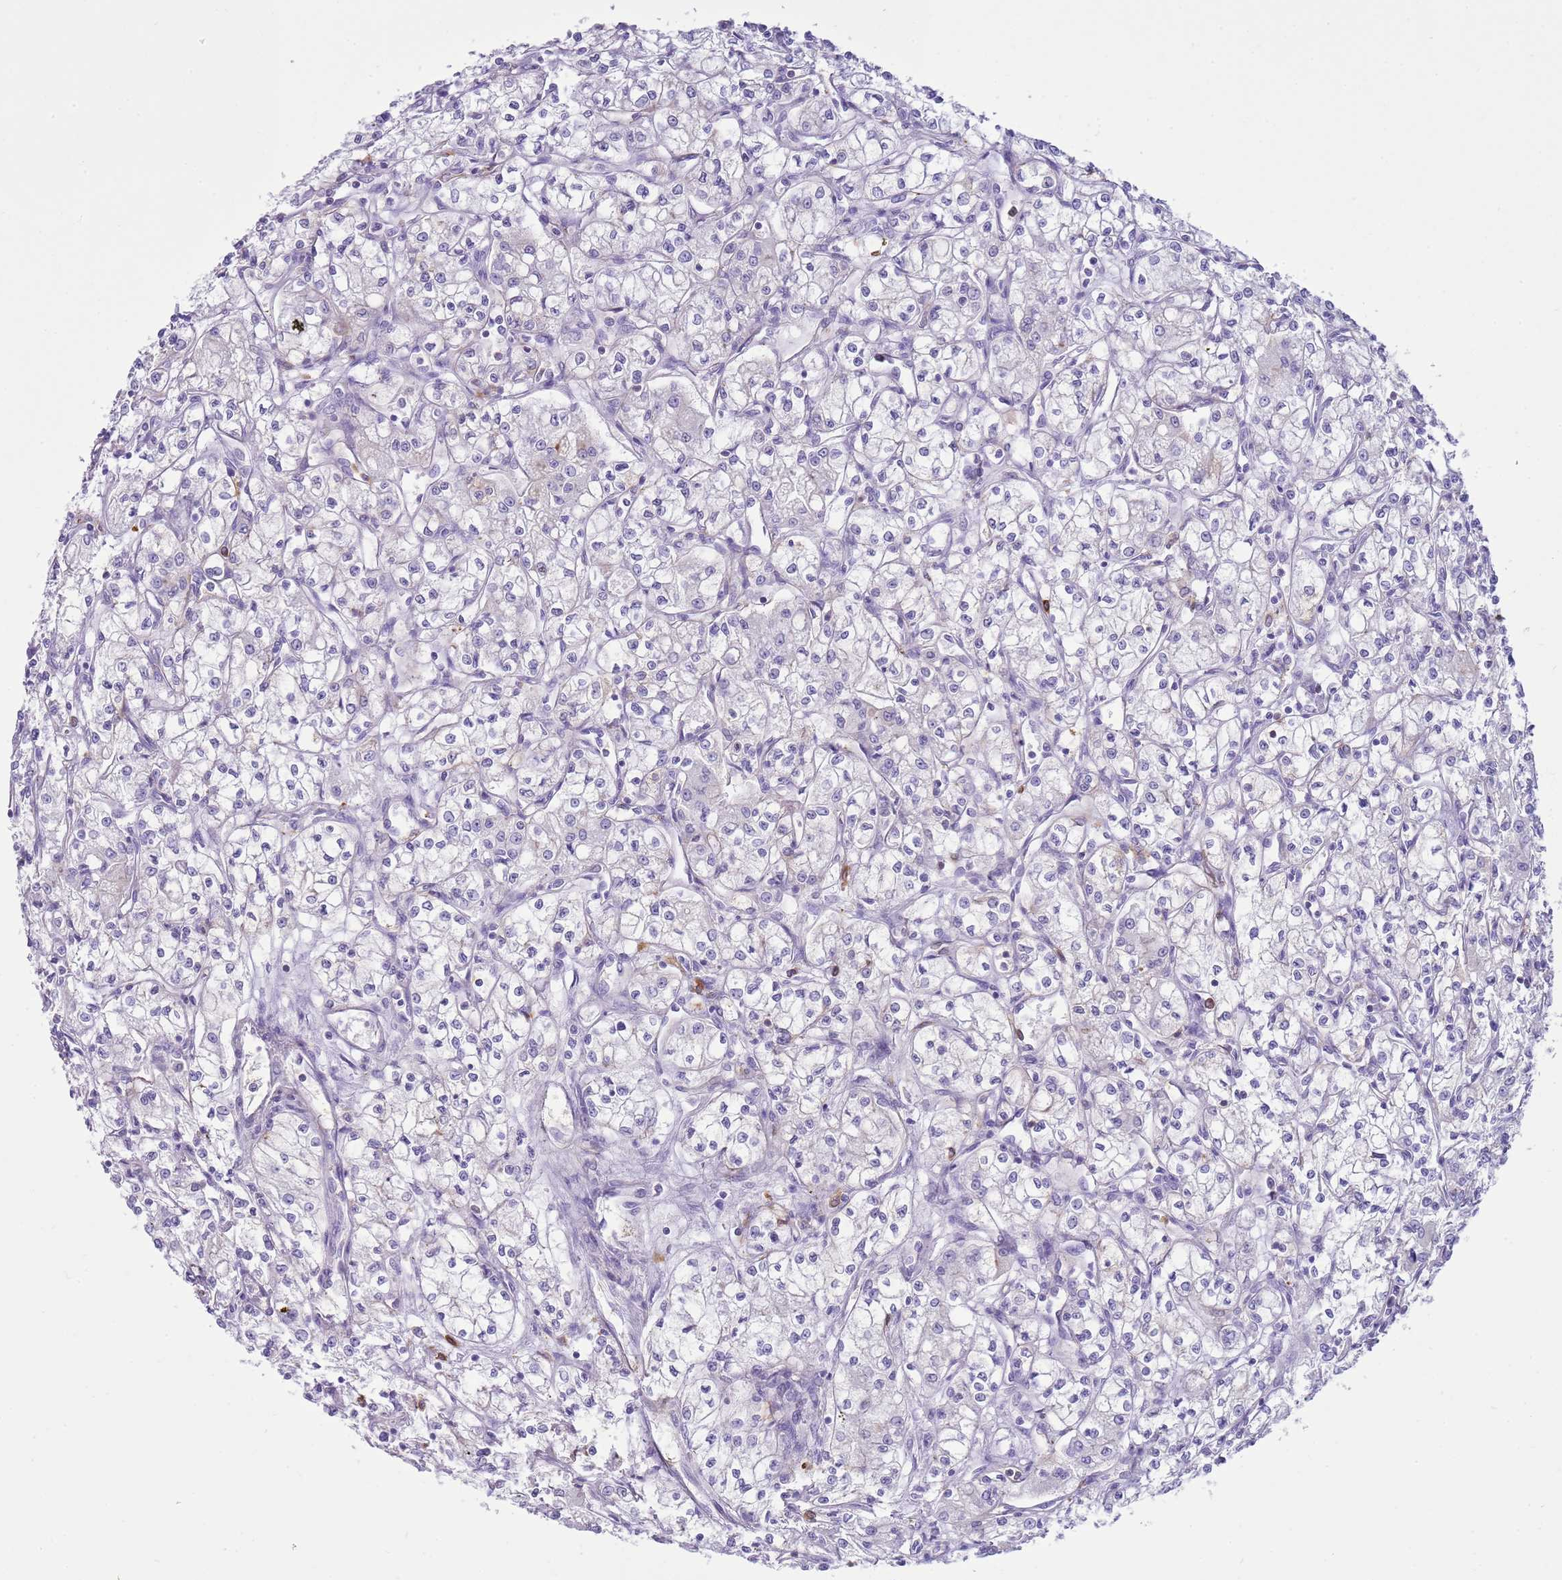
{"staining": {"intensity": "negative", "quantity": "none", "location": "none"}, "tissue": "renal cancer", "cell_type": "Tumor cells", "image_type": "cancer", "snomed": [{"axis": "morphology", "description": "Adenocarcinoma, NOS"}, {"axis": "topography", "description": "Kidney"}], "caption": "This is an immunohistochemistry (IHC) histopathology image of renal cancer (adenocarcinoma). There is no positivity in tumor cells.", "gene": "SNX21", "patient": {"sex": "male", "age": 59}}